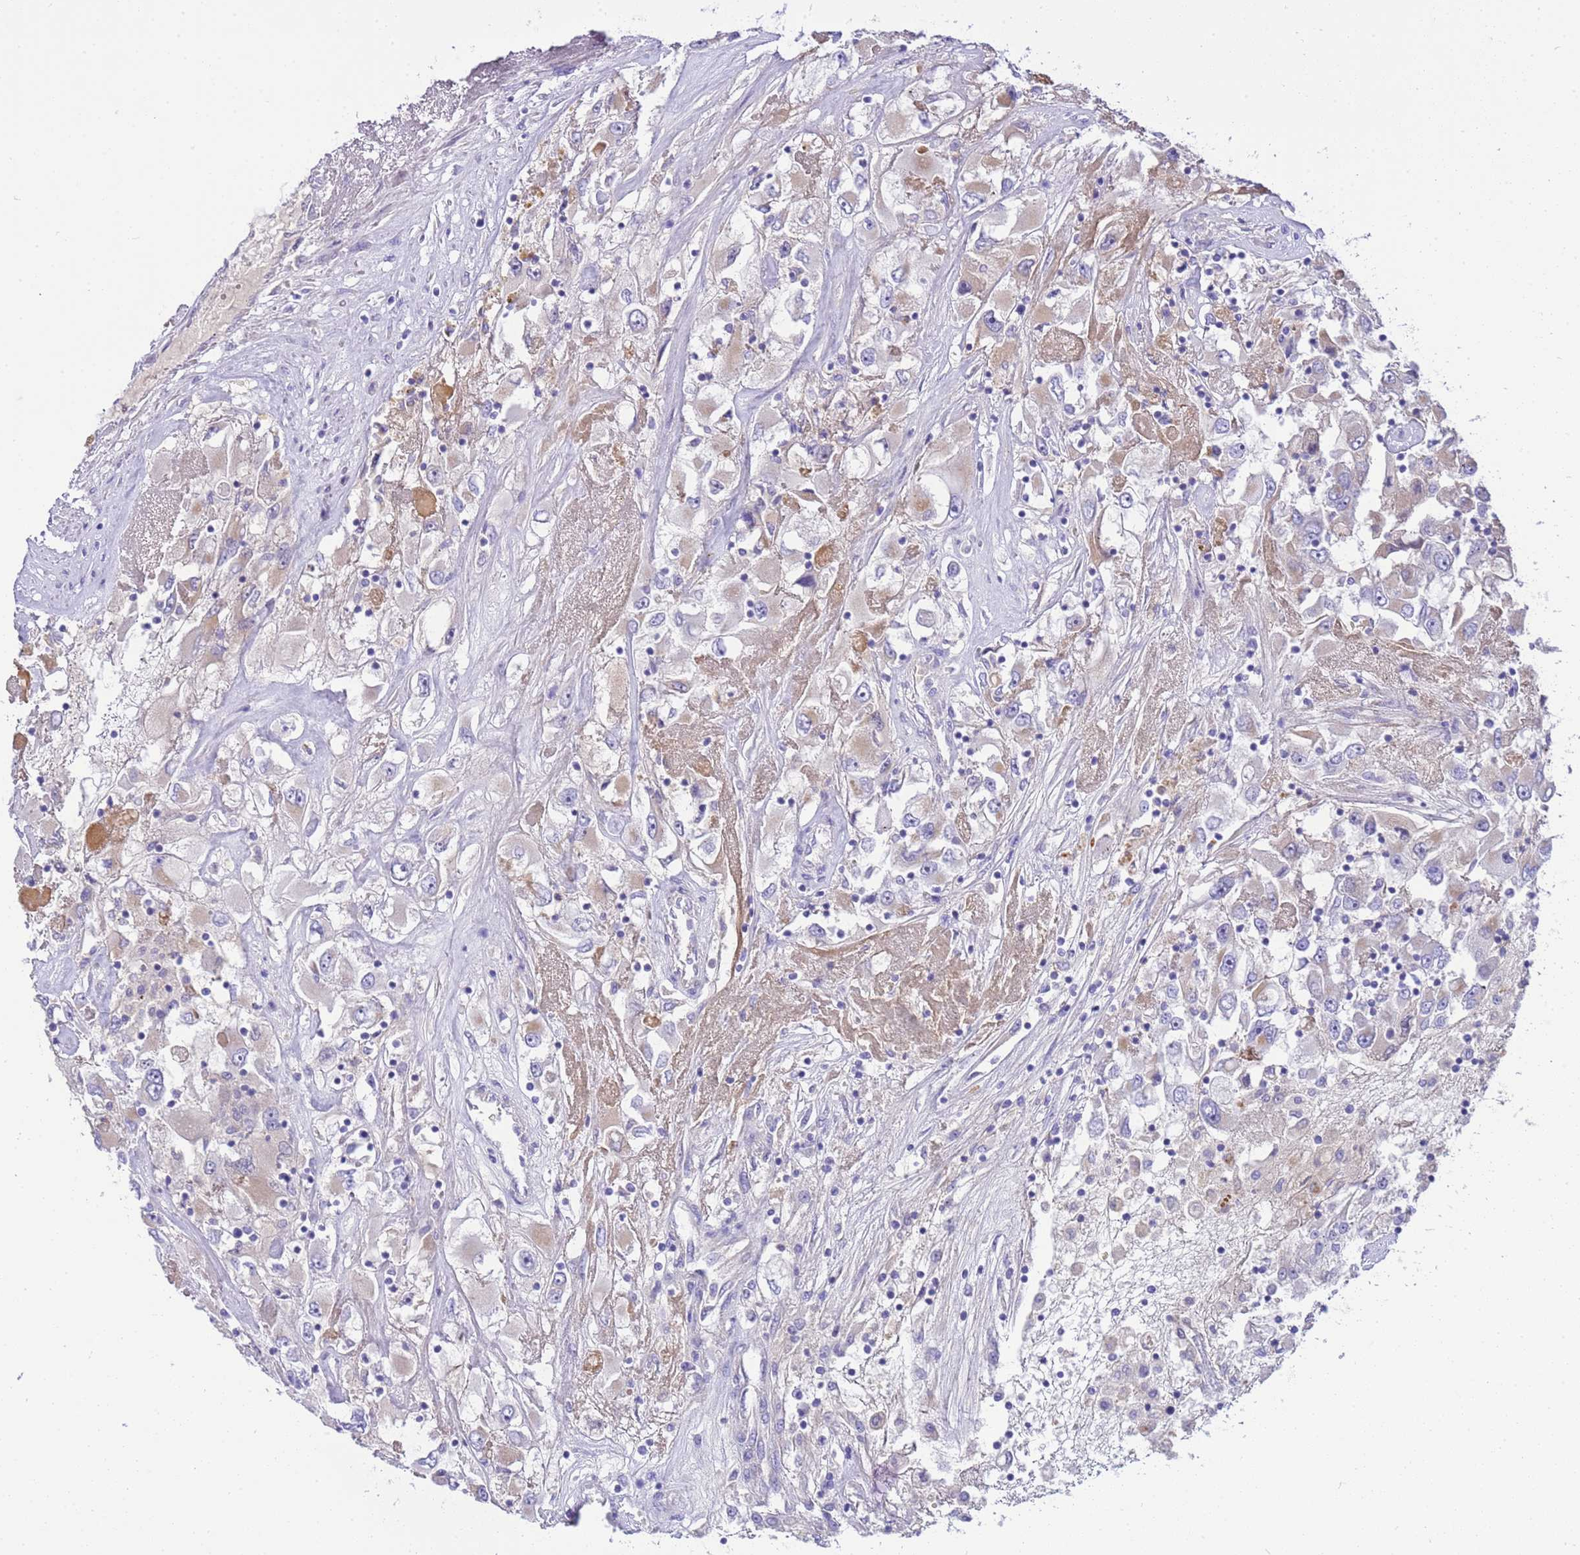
{"staining": {"intensity": "weak", "quantity": "<25%", "location": "cytoplasmic/membranous"}, "tissue": "renal cancer", "cell_type": "Tumor cells", "image_type": "cancer", "snomed": [{"axis": "morphology", "description": "Adenocarcinoma, NOS"}, {"axis": "topography", "description": "Kidney"}], "caption": "High power microscopy photomicrograph of an IHC micrograph of adenocarcinoma (renal), revealing no significant staining in tumor cells.", "gene": "RIPPLY2", "patient": {"sex": "female", "age": 52}}